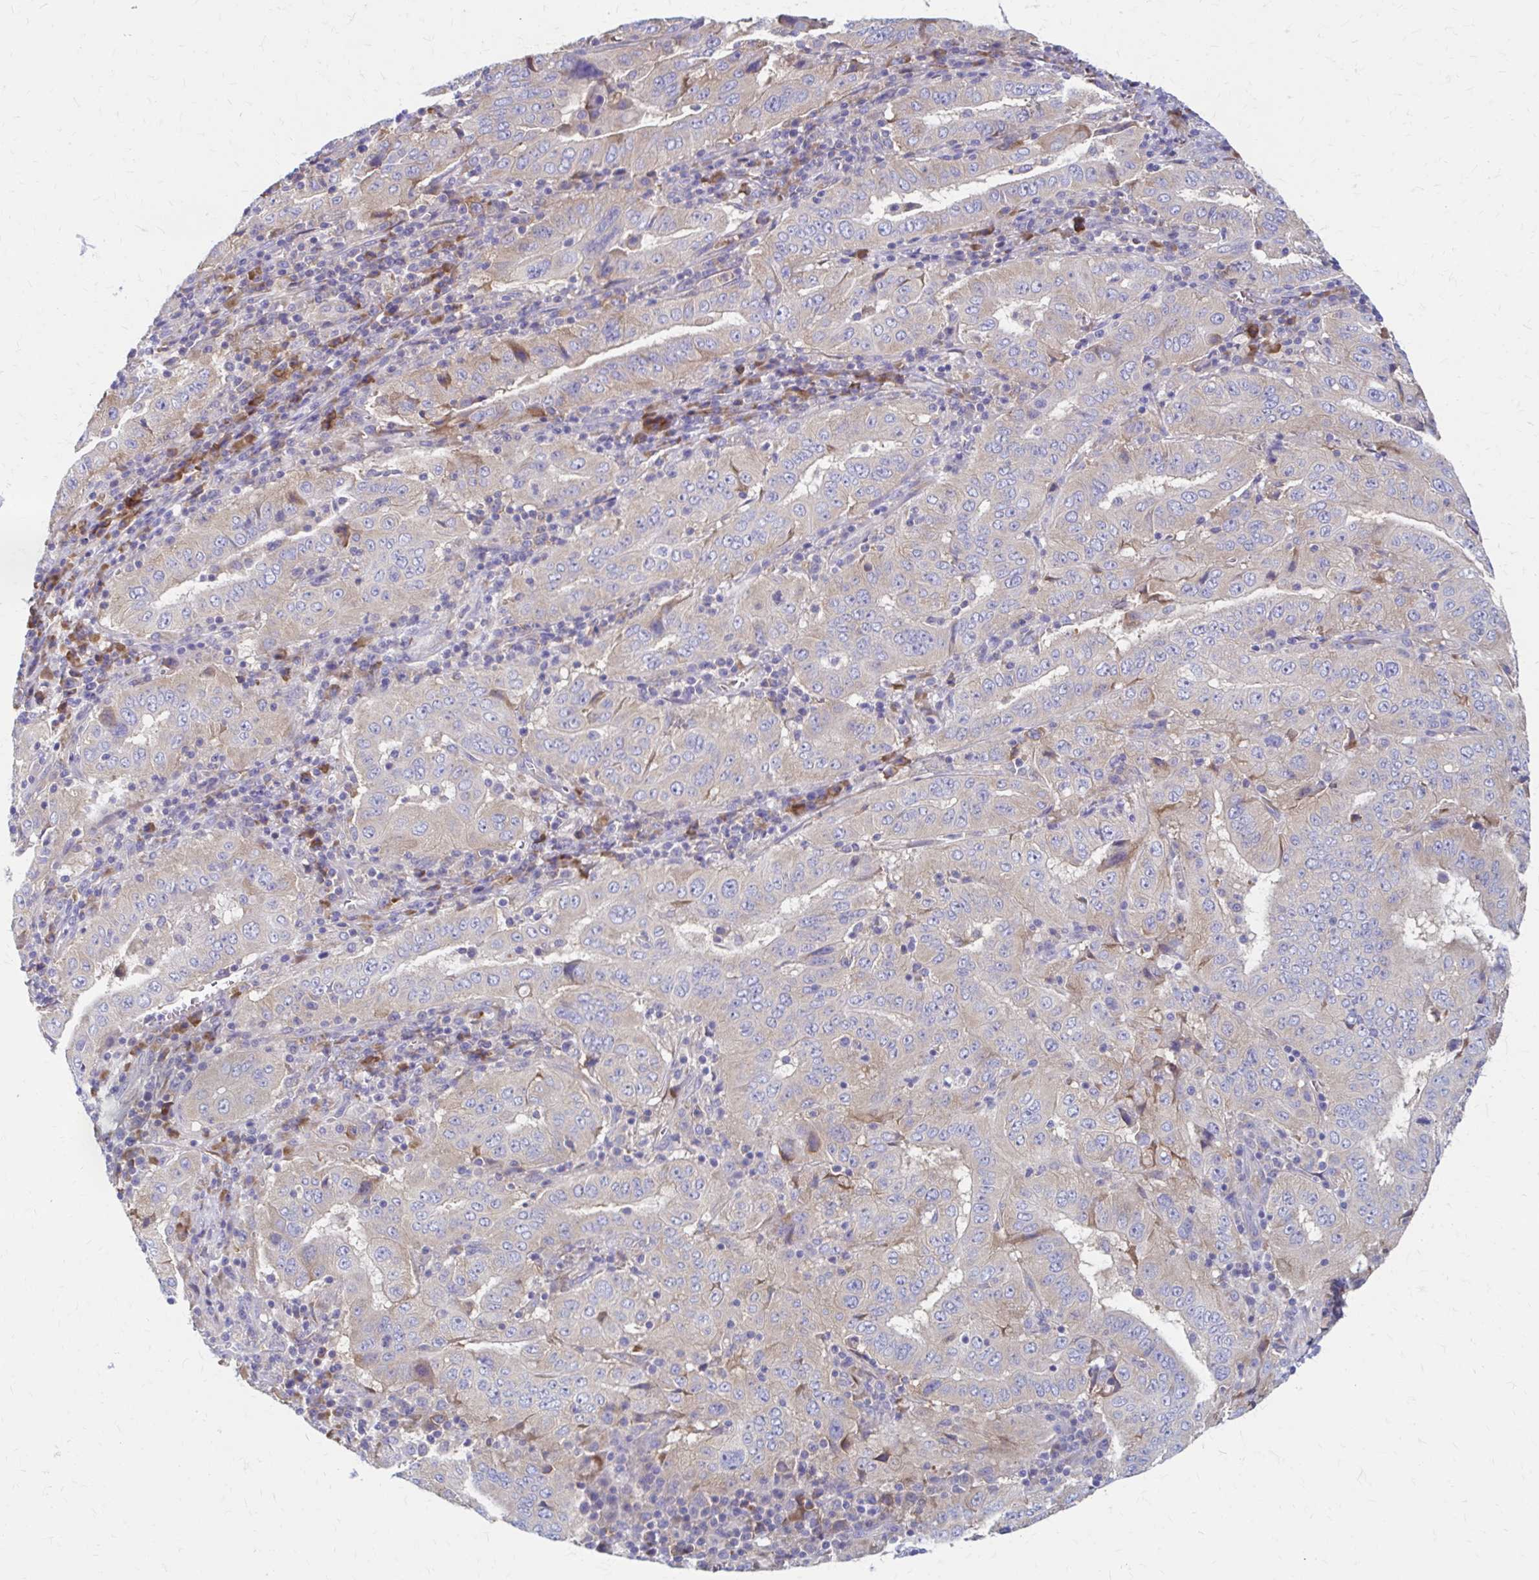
{"staining": {"intensity": "weak", "quantity": "25%-75%", "location": "cytoplasmic/membranous"}, "tissue": "pancreatic cancer", "cell_type": "Tumor cells", "image_type": "cancer", "snomed": [{"axis": "morphology", "description": "Adenocarcinoma, NOS"}, {"axis": "topography", "description": "Pancreas"}], "caption": "Pancreatic adenocarcinoma tissue displays weak cytoplasmic/membranous staining in approximately 25%-75% of tumor cells", "gene": "RPL27A", "patient": {"sex": "male", "age": 63}}